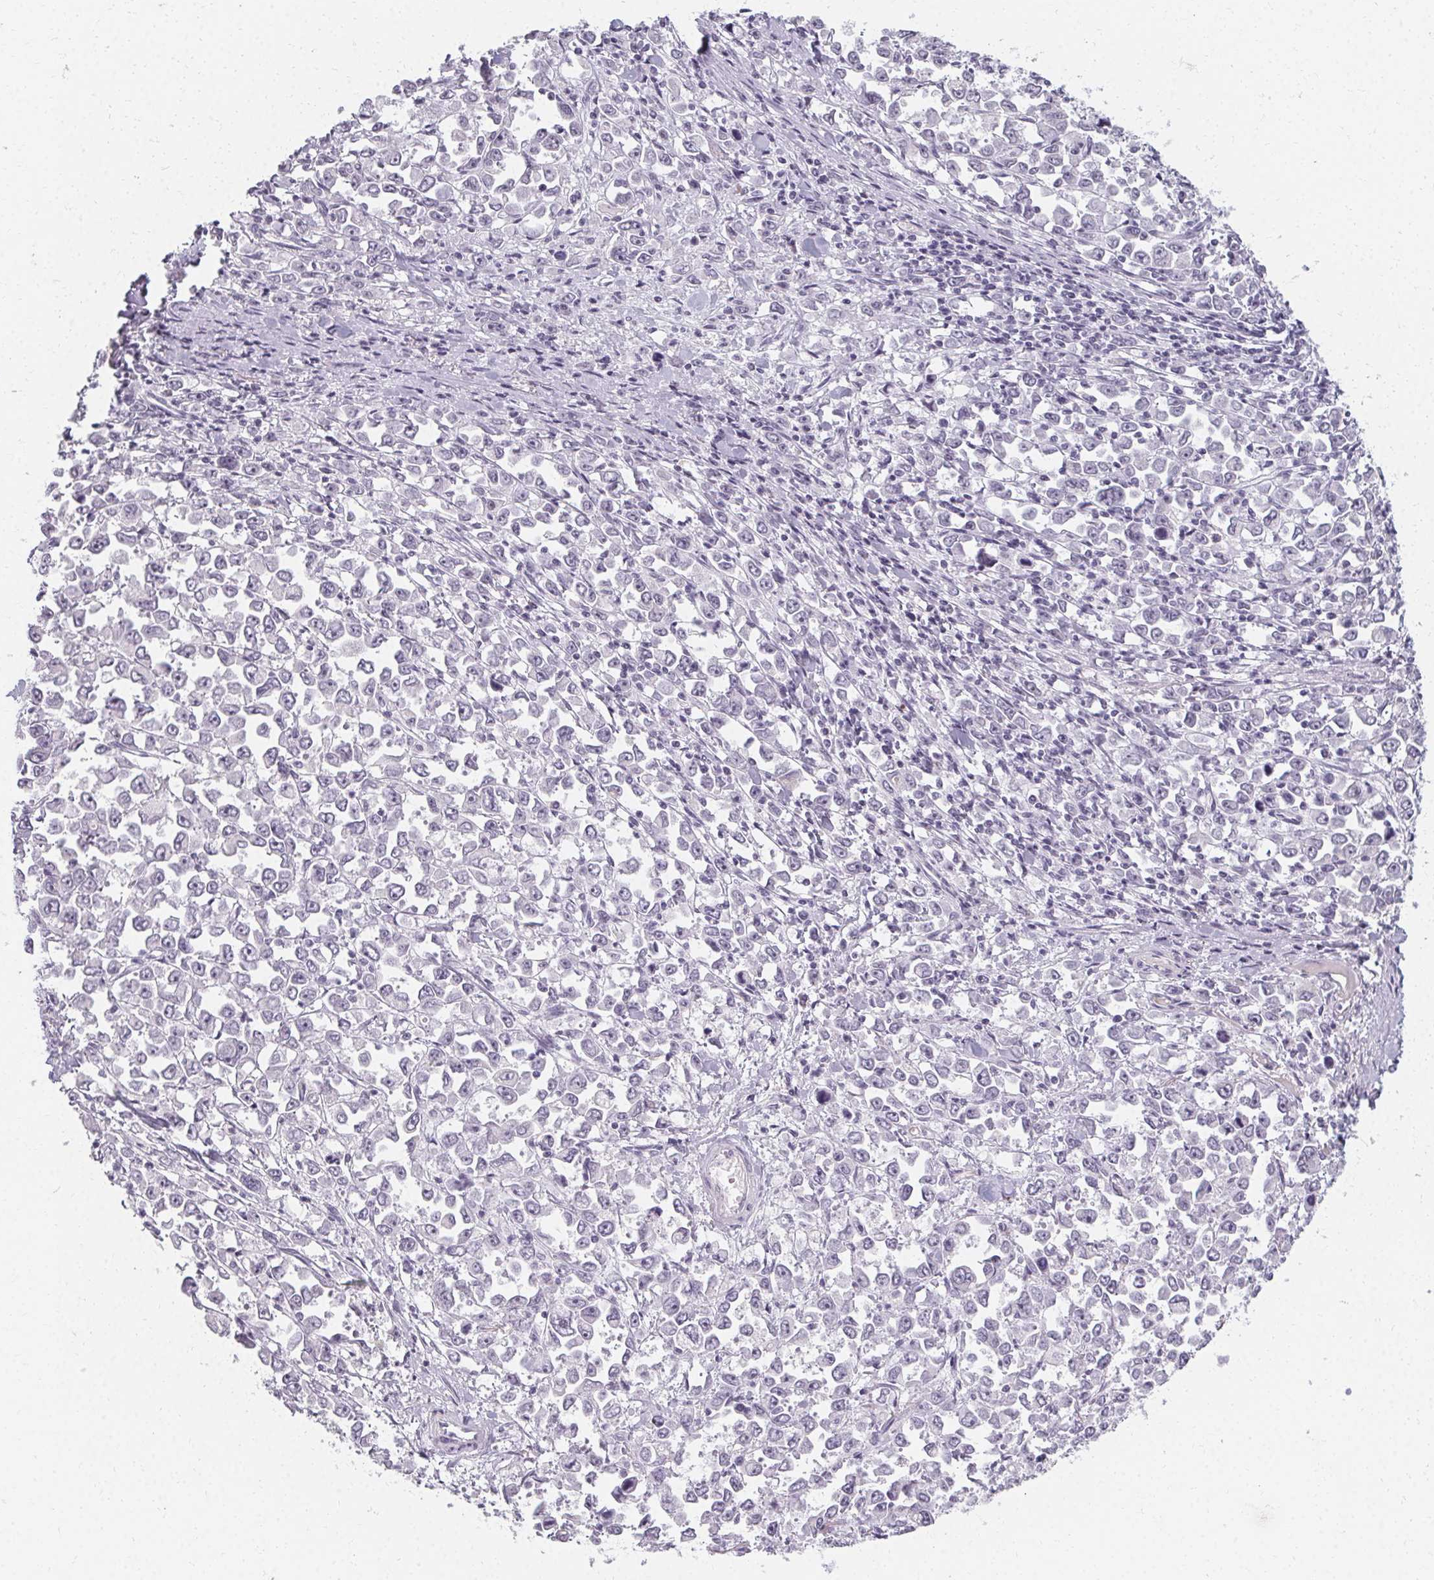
{"staining": {"intensity": "negative", "quantity": "none", "location": "none"}, "tissue": "stomach cancer", "cell_type": "Tumor cells", "image_type": "cancer", "snomed": [{"axis": "morphology", "description": "Adenocarcinoma, NOS"}, {"axis": "topography", "description": "Stomach, upper"}], "caption": "There is no significant staining in tumor cells of stomach cancer.", "gene": "SYNPR", "patient": {"sex": "male", "age": 70}}